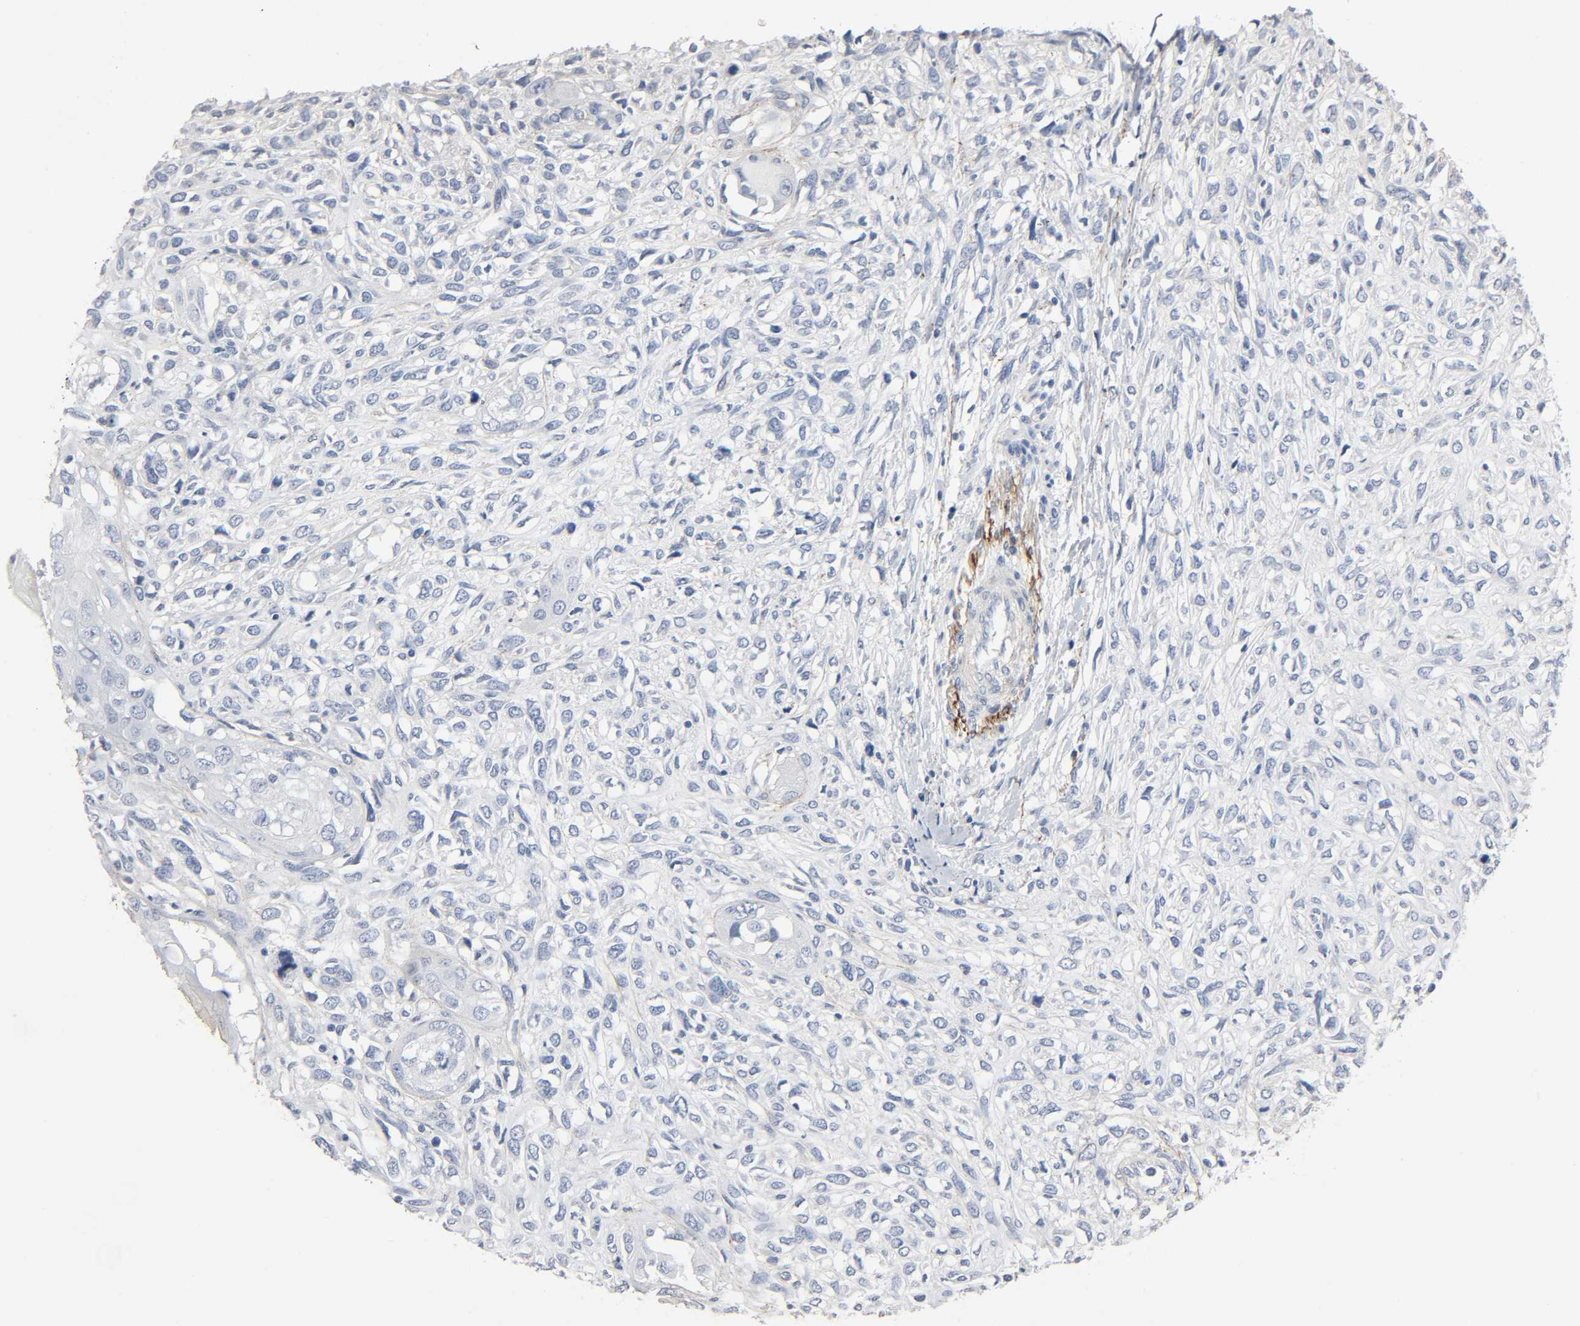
{"staining": {"intensity": "negative", "quantity": "none", "location": "none"}, "tissue": "head and neck cancer", "cell_type": "Tumor cells", "image_type": "cancer", "snomed": [{"axis": "morphology", "description": "Necrosis, NOS"}, {"axis": "morphology", "description": "Neoplasm, malignant, NOS"}, {"axis": "topography", "description": "Salivary gland"}, {"axis": "topography", "description": "Head-Neck"}], "caption": "Human head and neck cancer stained for a protein using immunohistochemistry reveals no expression in tumor cells.", "gene": "FBLN5", "patient": {"sex": "male", "age": 43}}